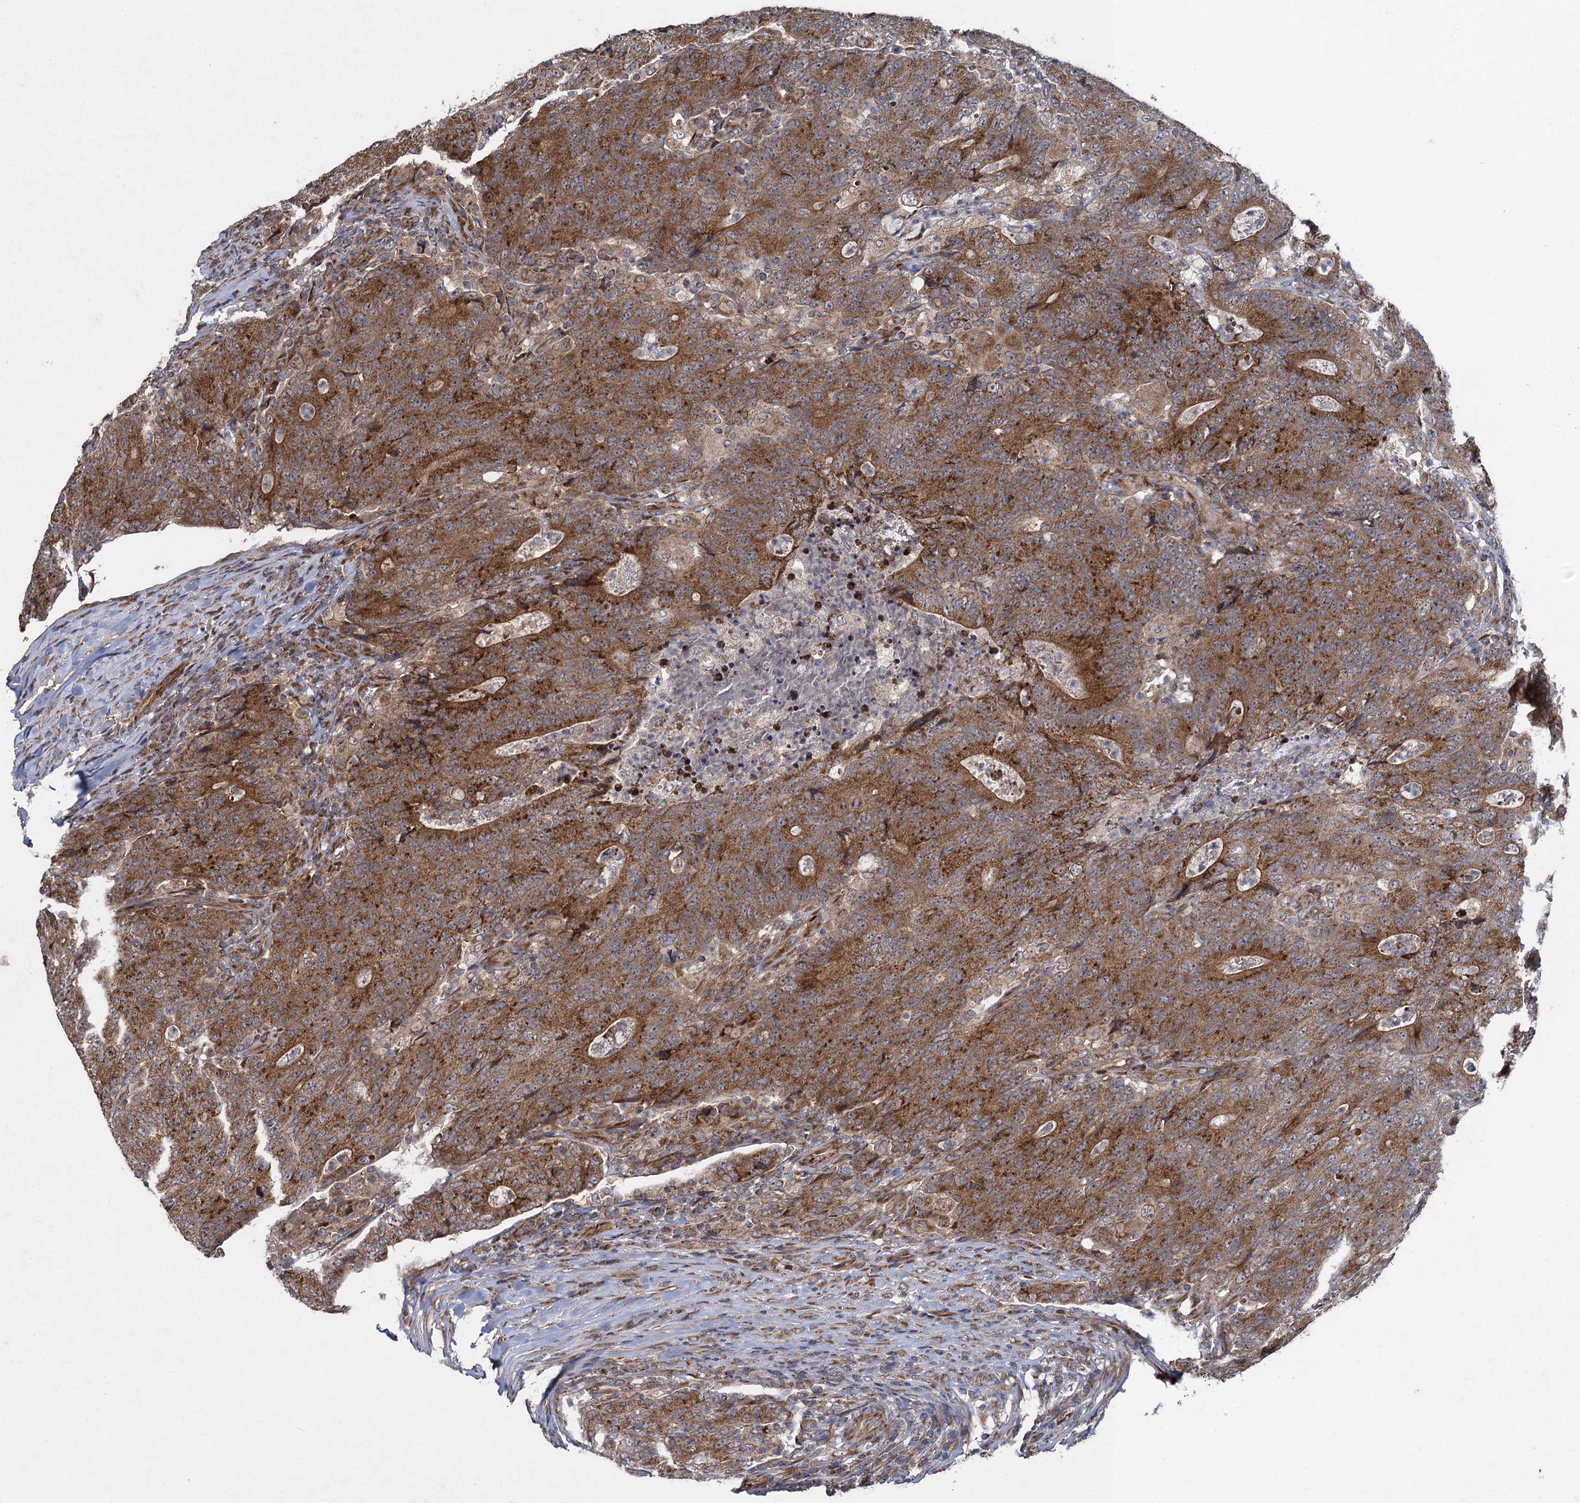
{"staining": {"intensity": "moderate", "quantity": ">75%", "location": "cytoplasmic/membranous"}, "tissue": "colorectal cancer", "cell_type": "Tumor cells", "image_type": "cancer", "snomed": [{"axis": "morphology", "description": "Adenocarcinoma, NOS"}, {"axis": "topography", "description": "Colon"}], "caption": "Colorectal adenocarcinoma tissue reveals moderate cytoplasmic/membranous positivity in approximately >75% of tumor cells The staining was performed using DAB, with brown indicating positive protein expression. Nuclei are stained blue with hematoxylin.", "gene": "HAUS1", "patient": {"sex": "female", "age": 75}}